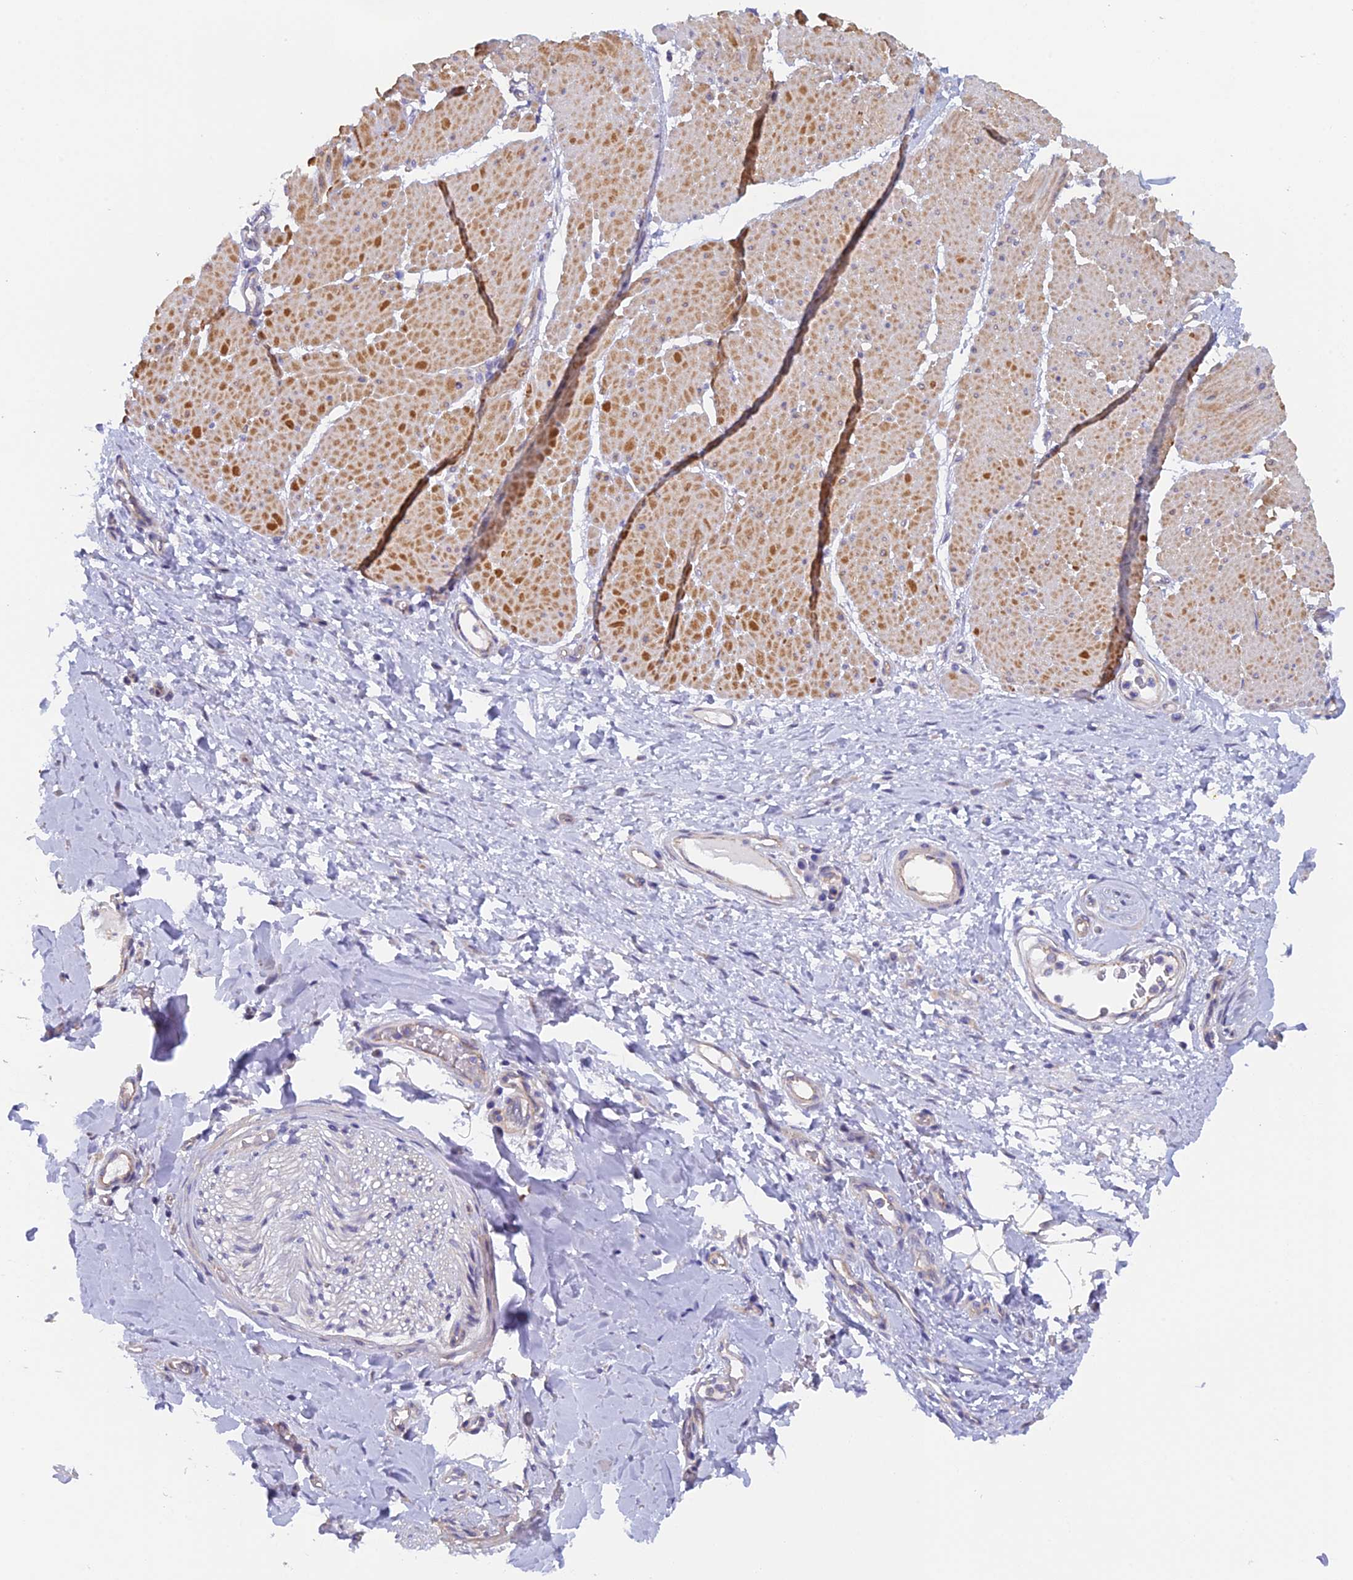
{"staining": {"intensity": "negative", "quantity": "none", "location": "none"}, "tissue": "adipose tissue", "cell_type": "Adipocytes", "image_type": "normal", "snomed": [{"axis": "morphology", "description": "Normal tissue, NOS"}, {"axis": "morphology", "description": "Adenocarcinoma, NOS"}, {"axis": "topography", "description": "Esophagus"}, {"axis": "topography", "description": "Stomach, upper"}, {"axis": "topography", "description": "Peripheral nerve tissue"}], "caption": "IHC of benign adipose tissue displays no positivity in adipocytes.", "gene": "FZR1", "patient": {"sex": "male", "age": 62}}